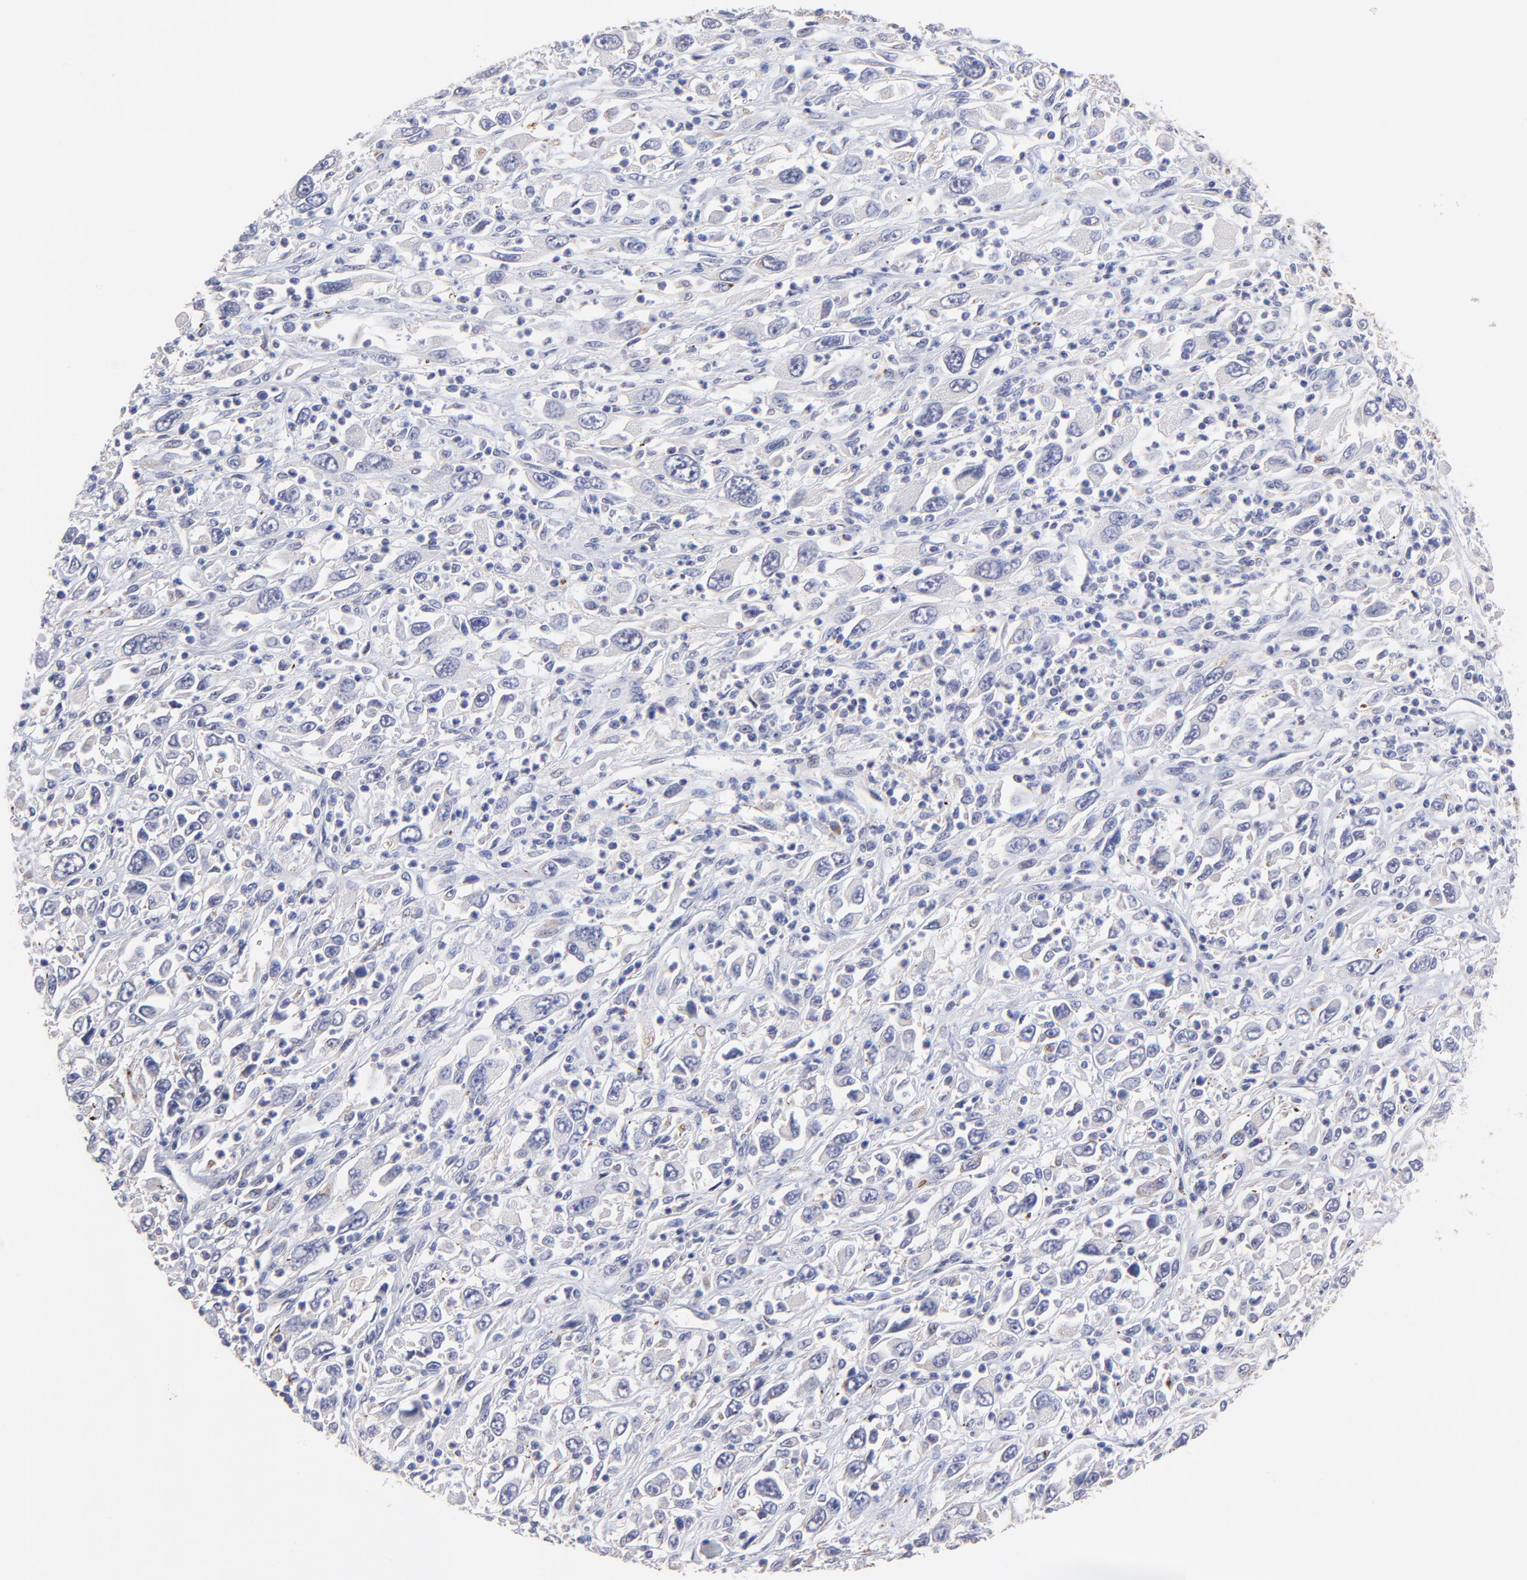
{"staining": {"intensity": "negative", "quantity": "none", "location": "none"}, "tissue": "melanoma", "cell_type": "Tumor cells", "image_type": "cancer", "snomed": [{"axis": "morphology", "description": "Malignant melanoma, Metastatic site"}, {"axis": "topography", "description": "Skin"}], "caption": "Tumor cells are negative for brown protein staining in malignant melanoma (metastatic site).", "gene": "ZNF747", "patient": {"sex": "female", "age": 56}}